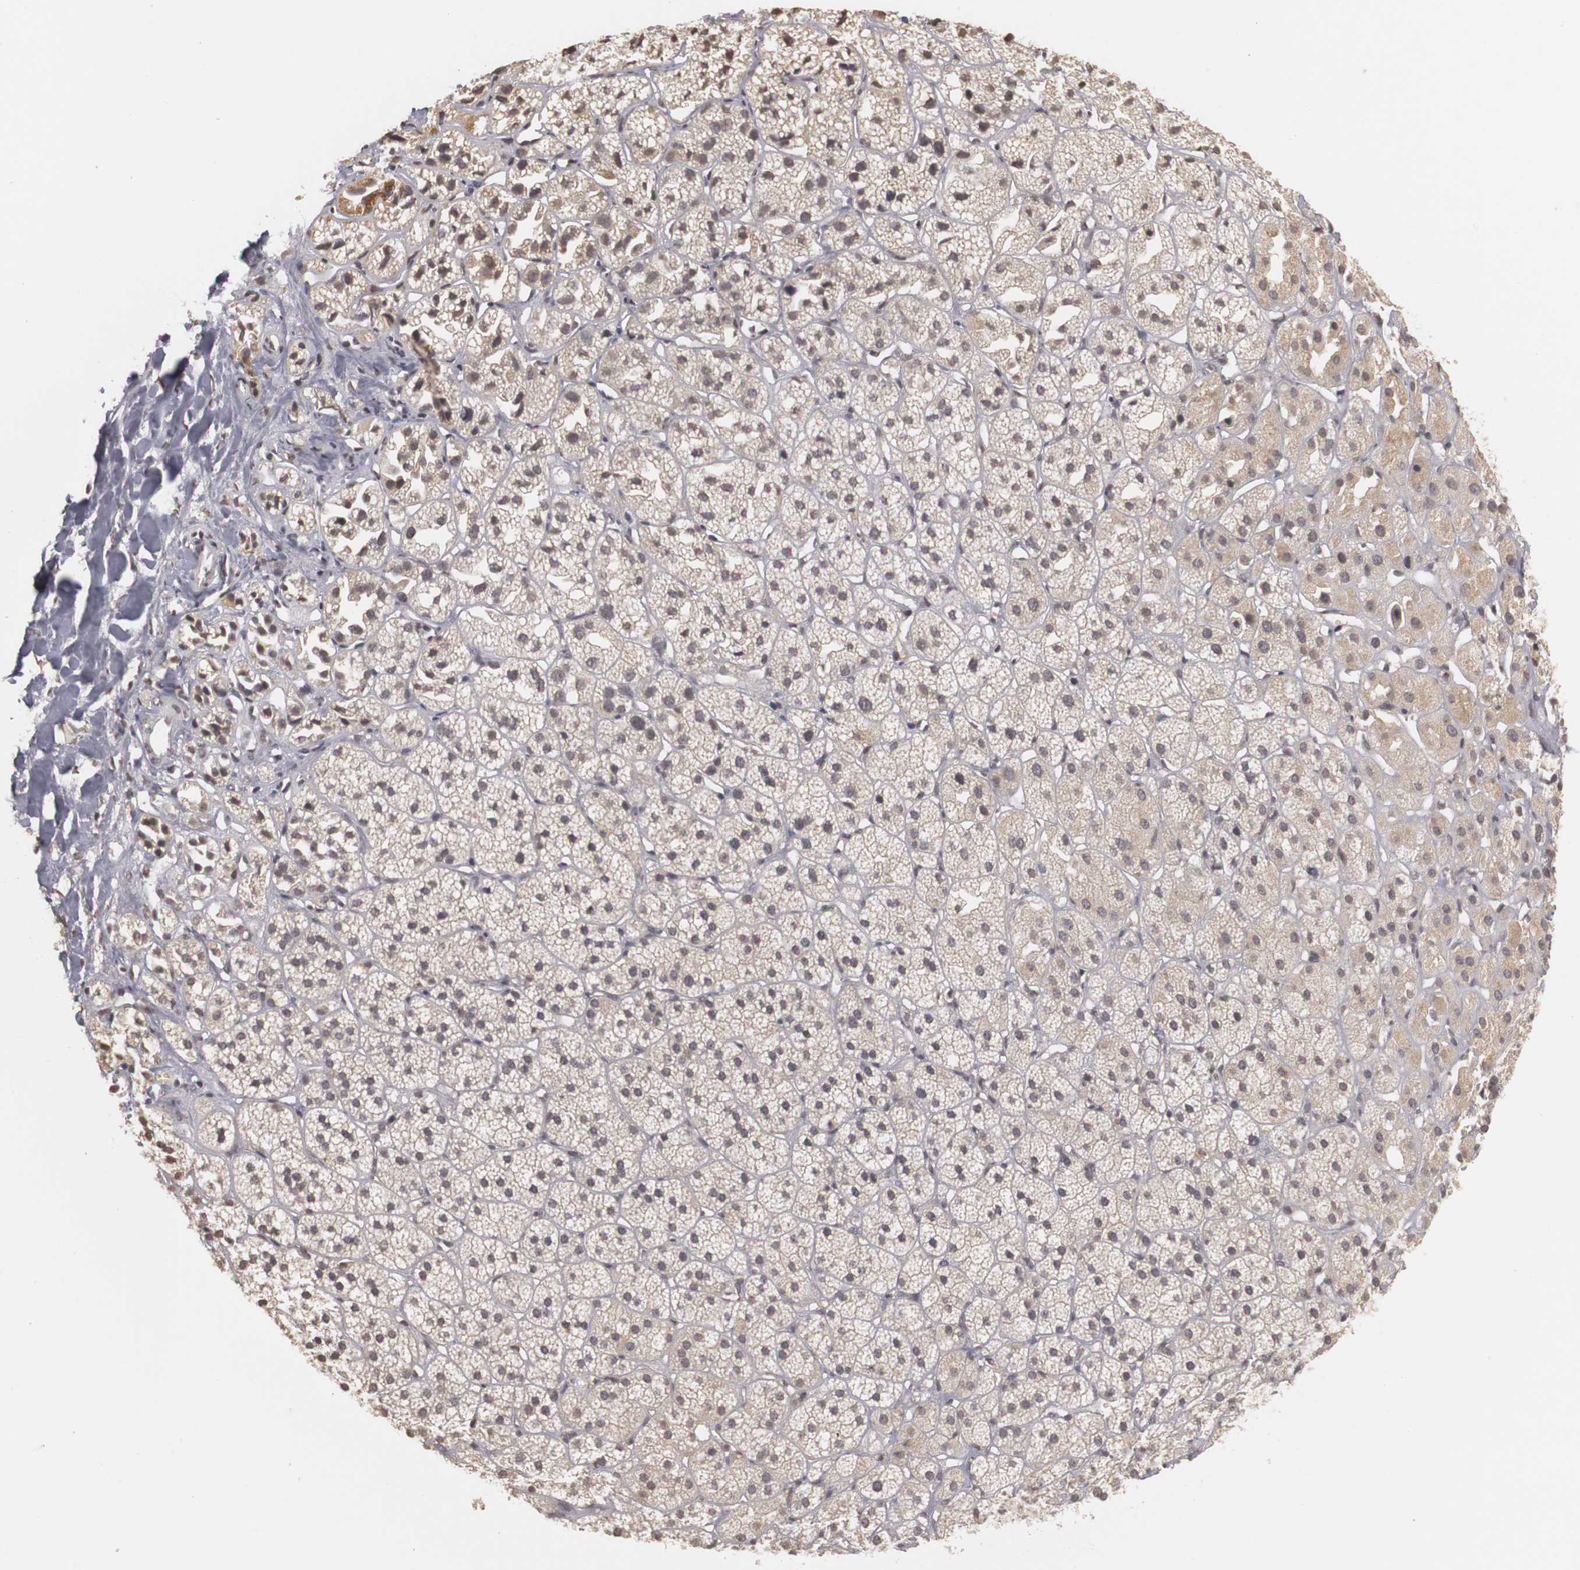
{"staining": {"intensity": "weak", "quantity": "25%-75%", "location": "cytoplasmic/membranous,nuclear"}, "tissue": "adrenal gland", "cell_type": "Glandular cells", "image_type": "normal", "snomed": [{"axis": "morphology", "description": "Normal tissue, NOS"}, {"axis": "topography", "description": "Adrenal gland"}], "caption": "Weak cytoplasmic/membranous,nuclear protein positivity is identified in approximately 25%-75% of glandular cells in adrenal gland.", "gene": "PLEKHA1", "patient": {"sex": "female", "age": 71}}